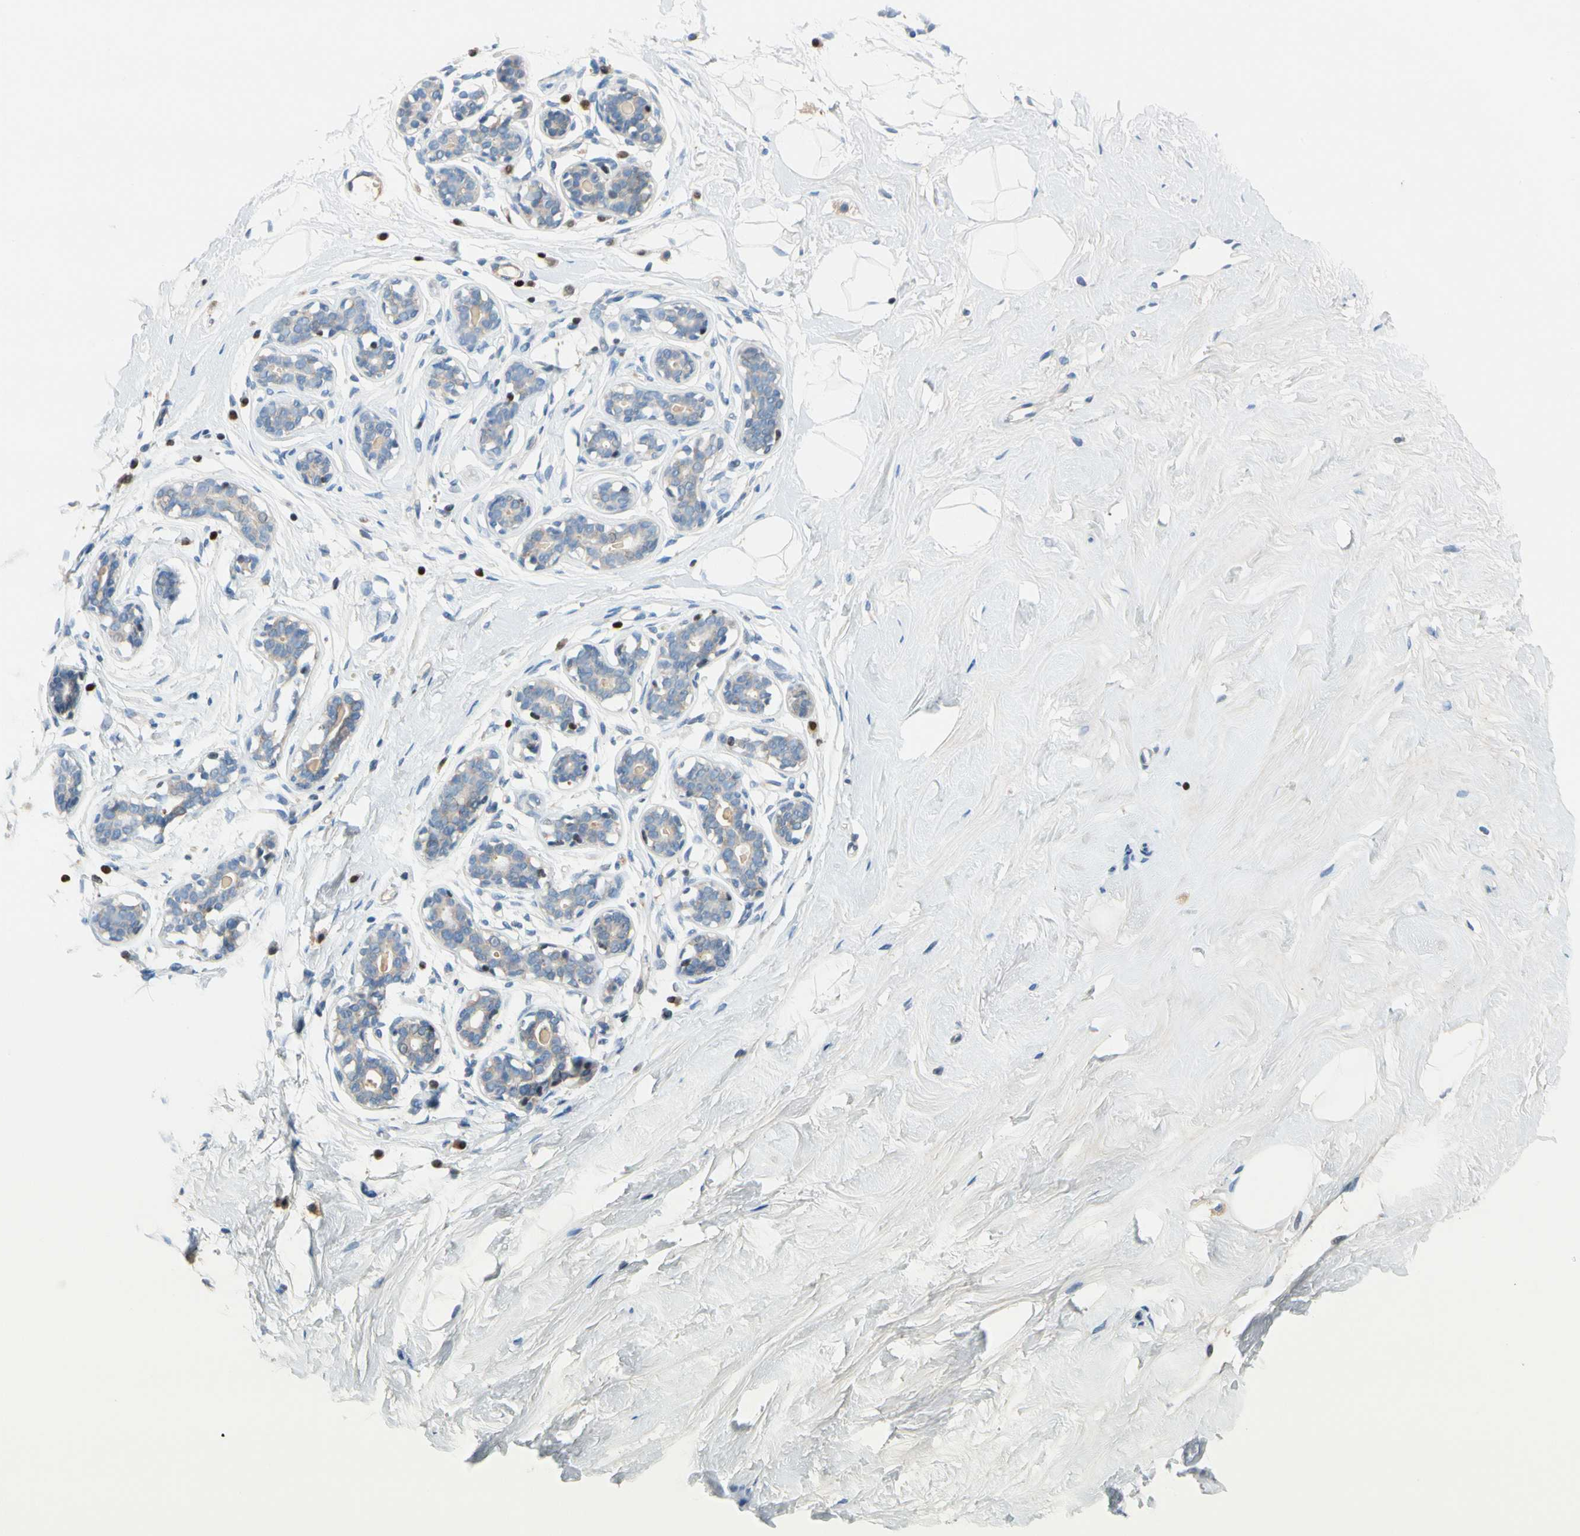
{"staining": {"intensity": "negative", "quantity": "none", "location": "none"}, "tissue": "breast", "cell_type": "Adipocytes", "image_type": "normal", "snomed": [{"axis": "morphology", "description": "Normal tissue, NOS"}, {"axis": "topography", "description": "Breast"}], "caption": "IHC image of normal breast: breast stained with DAB reveals no significant protein expression in adipocytes.", "gene": "SP140", "patient": {"sex": "female", "age": 23}}